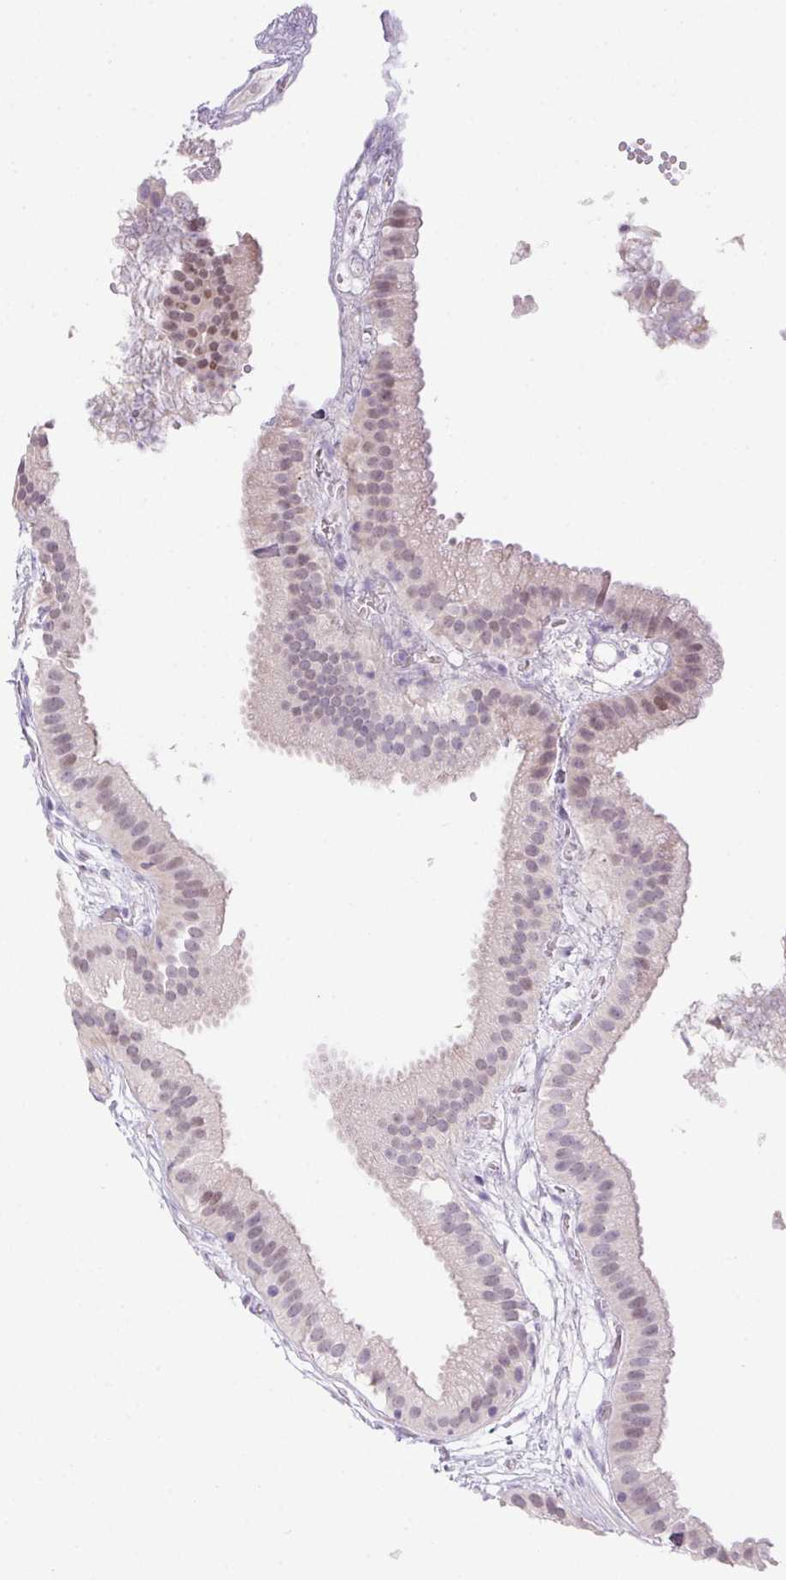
{"staining": {"intensity": "weak", "quantity": "25%-75%", "location": "nuclear"}, "tissue": "gallbladder", "cell_type": "Glandular cells", "image_type": "normal", "snomed": [{"axis": "morphology", "description": "Normal tissue, NOS"}, {"axis": "topography", "description": "Gallbladder"}], "caption": "This image shows immunohistochemistry (IHC) staining of benign gallbladder, with low weak nuclear expression in about 25%-75% of glandular cells.", "gene": "SP9", "patient": {"sex": "female", "age": 63}}